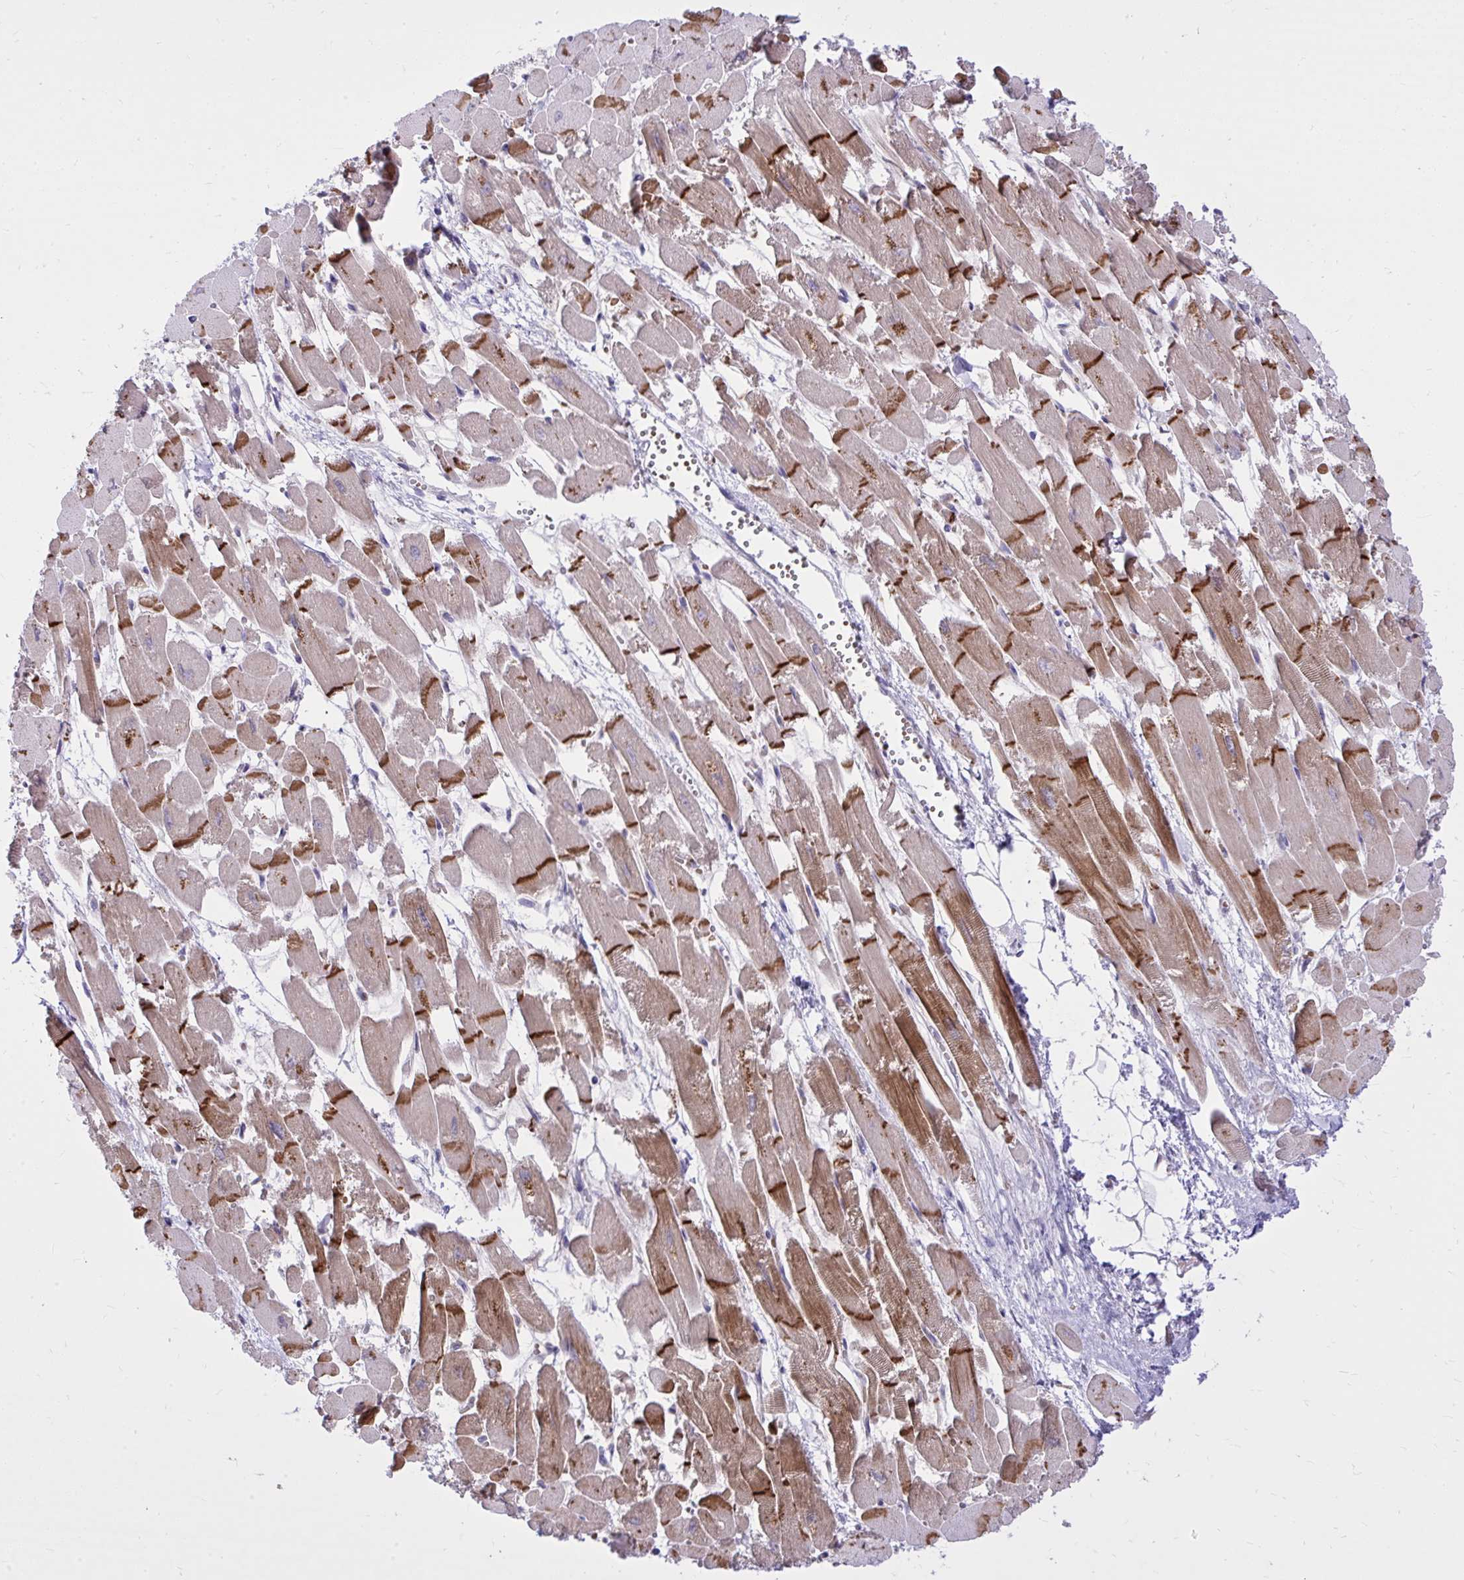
{"staining": {"intensity": "moderate", "quantity": ">75%", "location": "cytoplasmic/membranous"}, "tissue": "heart muscle", "cell_type": "Cardiomyocytes", "image_type": "normal", "snomed": [{"axis": "morphology", "description": "Normal tissue, NOS"}, {"axis": "topography", "description": "Heart"}], "caption": "Normal heart muscle shows moderate cytoplasmic/membranous positivity in approximately >75% of cardiomyocytes, visualized by immunohistochemistry.", "gene": "DPY19L1", "patient": {"sex": "female", "age": 52}}